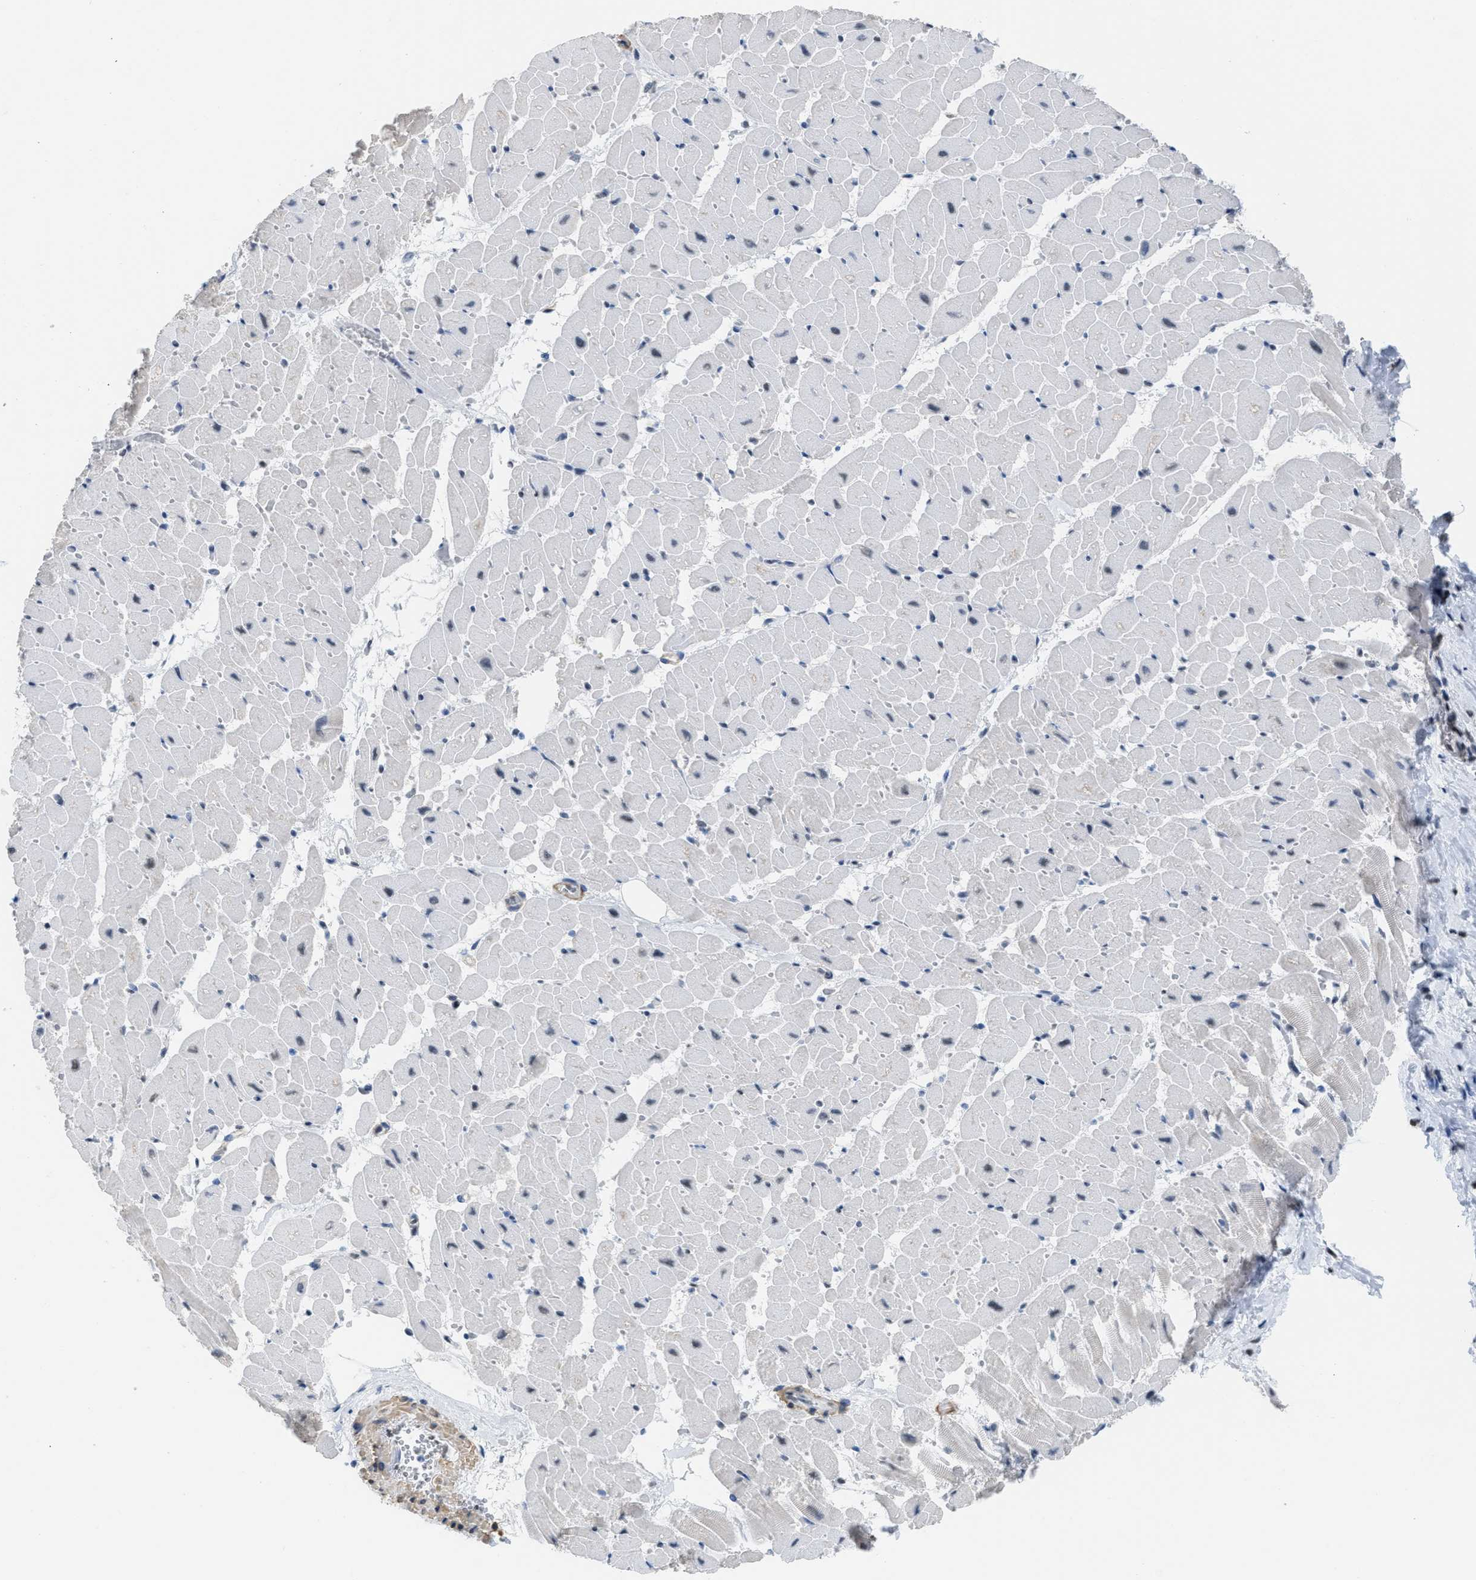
{"staining": {"intensity": "negative", "quantity": "none", "location": "none"}, "tissue": "heart muscle", "cell_type": "Cardiomyocytes", "image_type": "normal", "snomed": [{"axis": "morphology", "description": "Normal tissue, NOS"}, {"axis": "topography", "description": "Heart"}], "caption": "Cardiomyocytes are negative for protein expression in unremarkable human heart muscle. Brightfield microscopy of immunohistochemistry (IHC) stained with DAB (3,3'-diaminobenzidine) (brown) and hematoxylin (blue), captured at high magnification.", "gene": "SCAF4", "patient": {"sex": "female", "age": 19}}